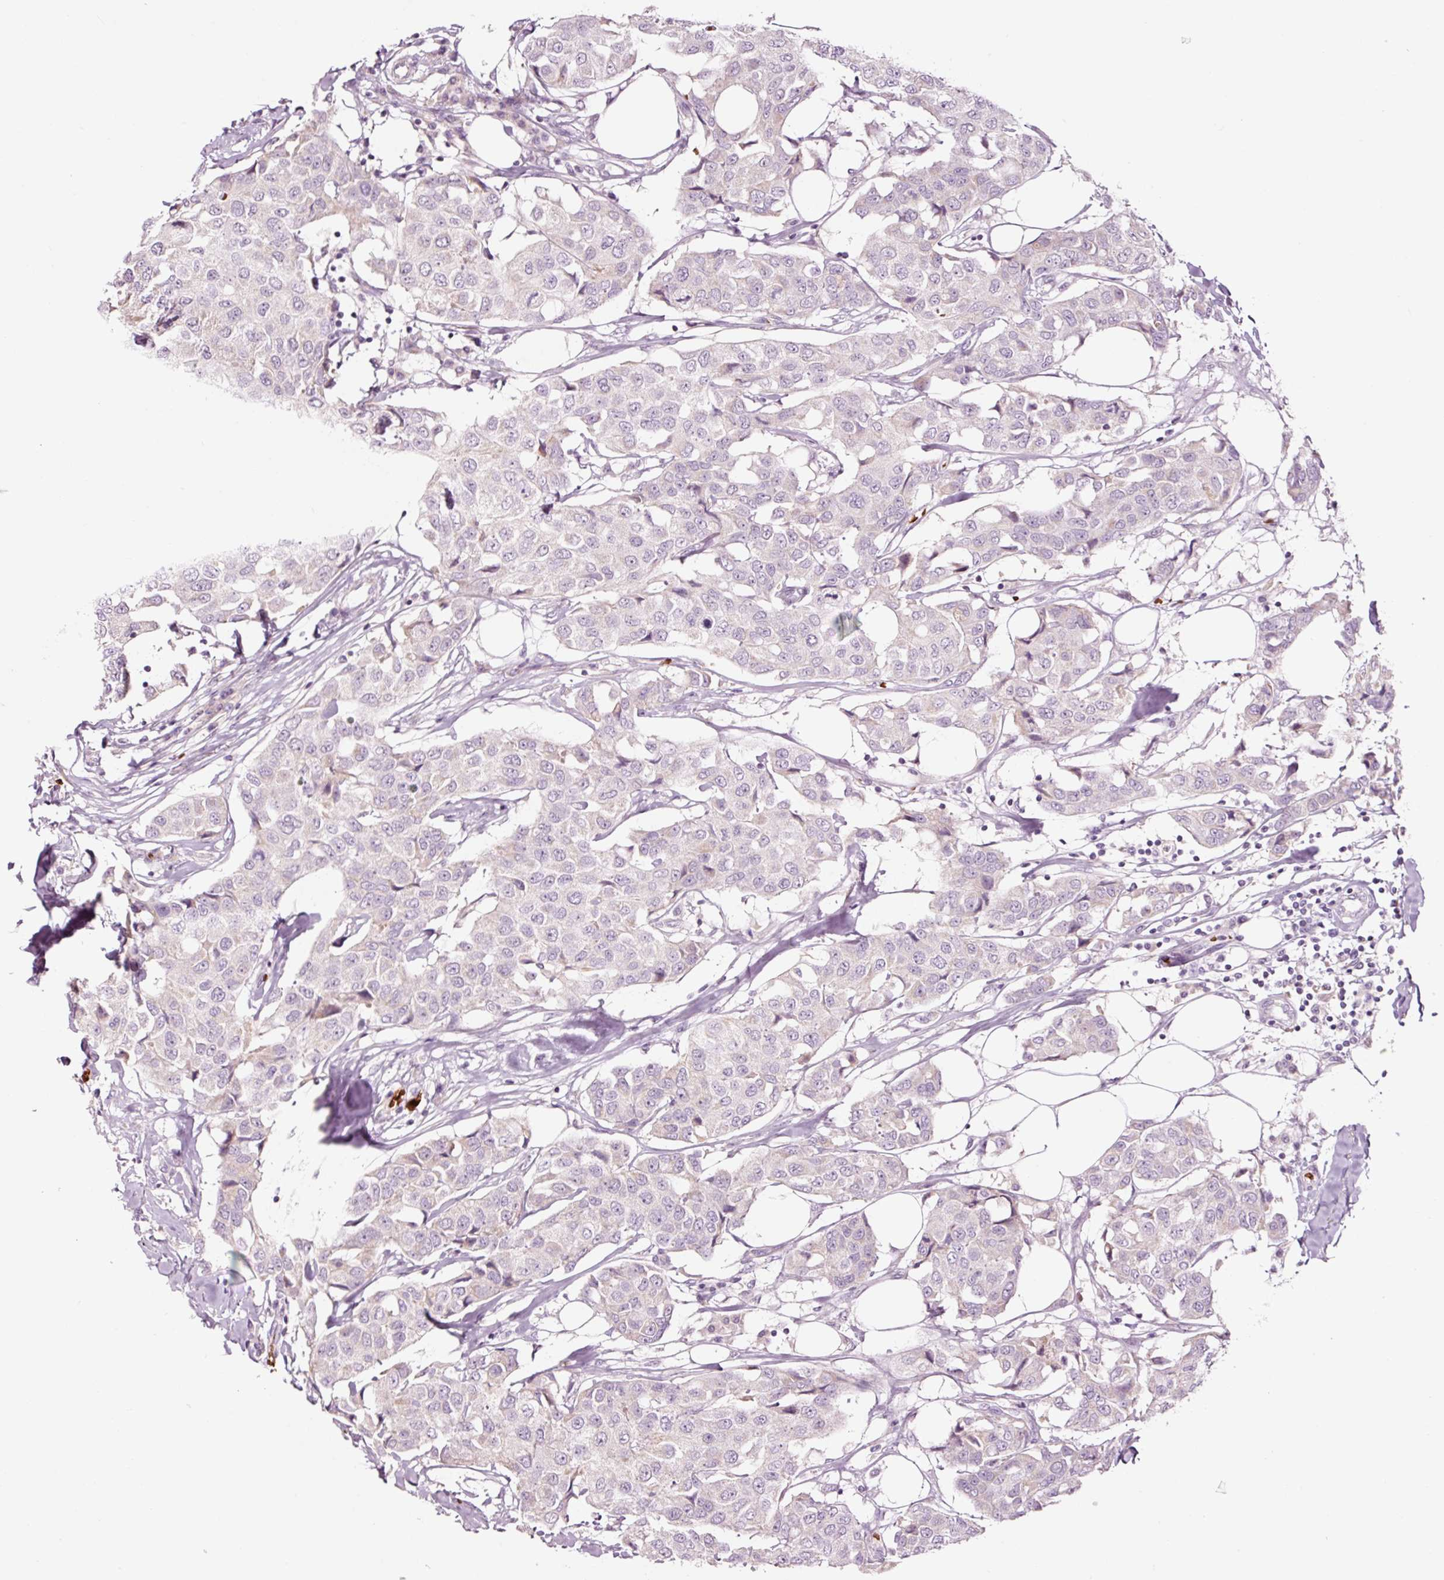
{"staining": {"intensity": "negative", "quantity": "none", "location": "none"}, "tissue": "breast cancer", "cell_type": "Tumor cells", "image_type": "cancer", "snomed": [{"axis": "morphology", "description": "Duct carcinoma"}, {"axis": "topography", "description": "Breast"}], "caption": "A high-resolution image shows immunohistochemistry staining of breast intraductal carcinoma, which reveals no significant staining in tumor cells.", "gene": "LDHAL6B", "patient": {"sex": "female", "age": 80}}